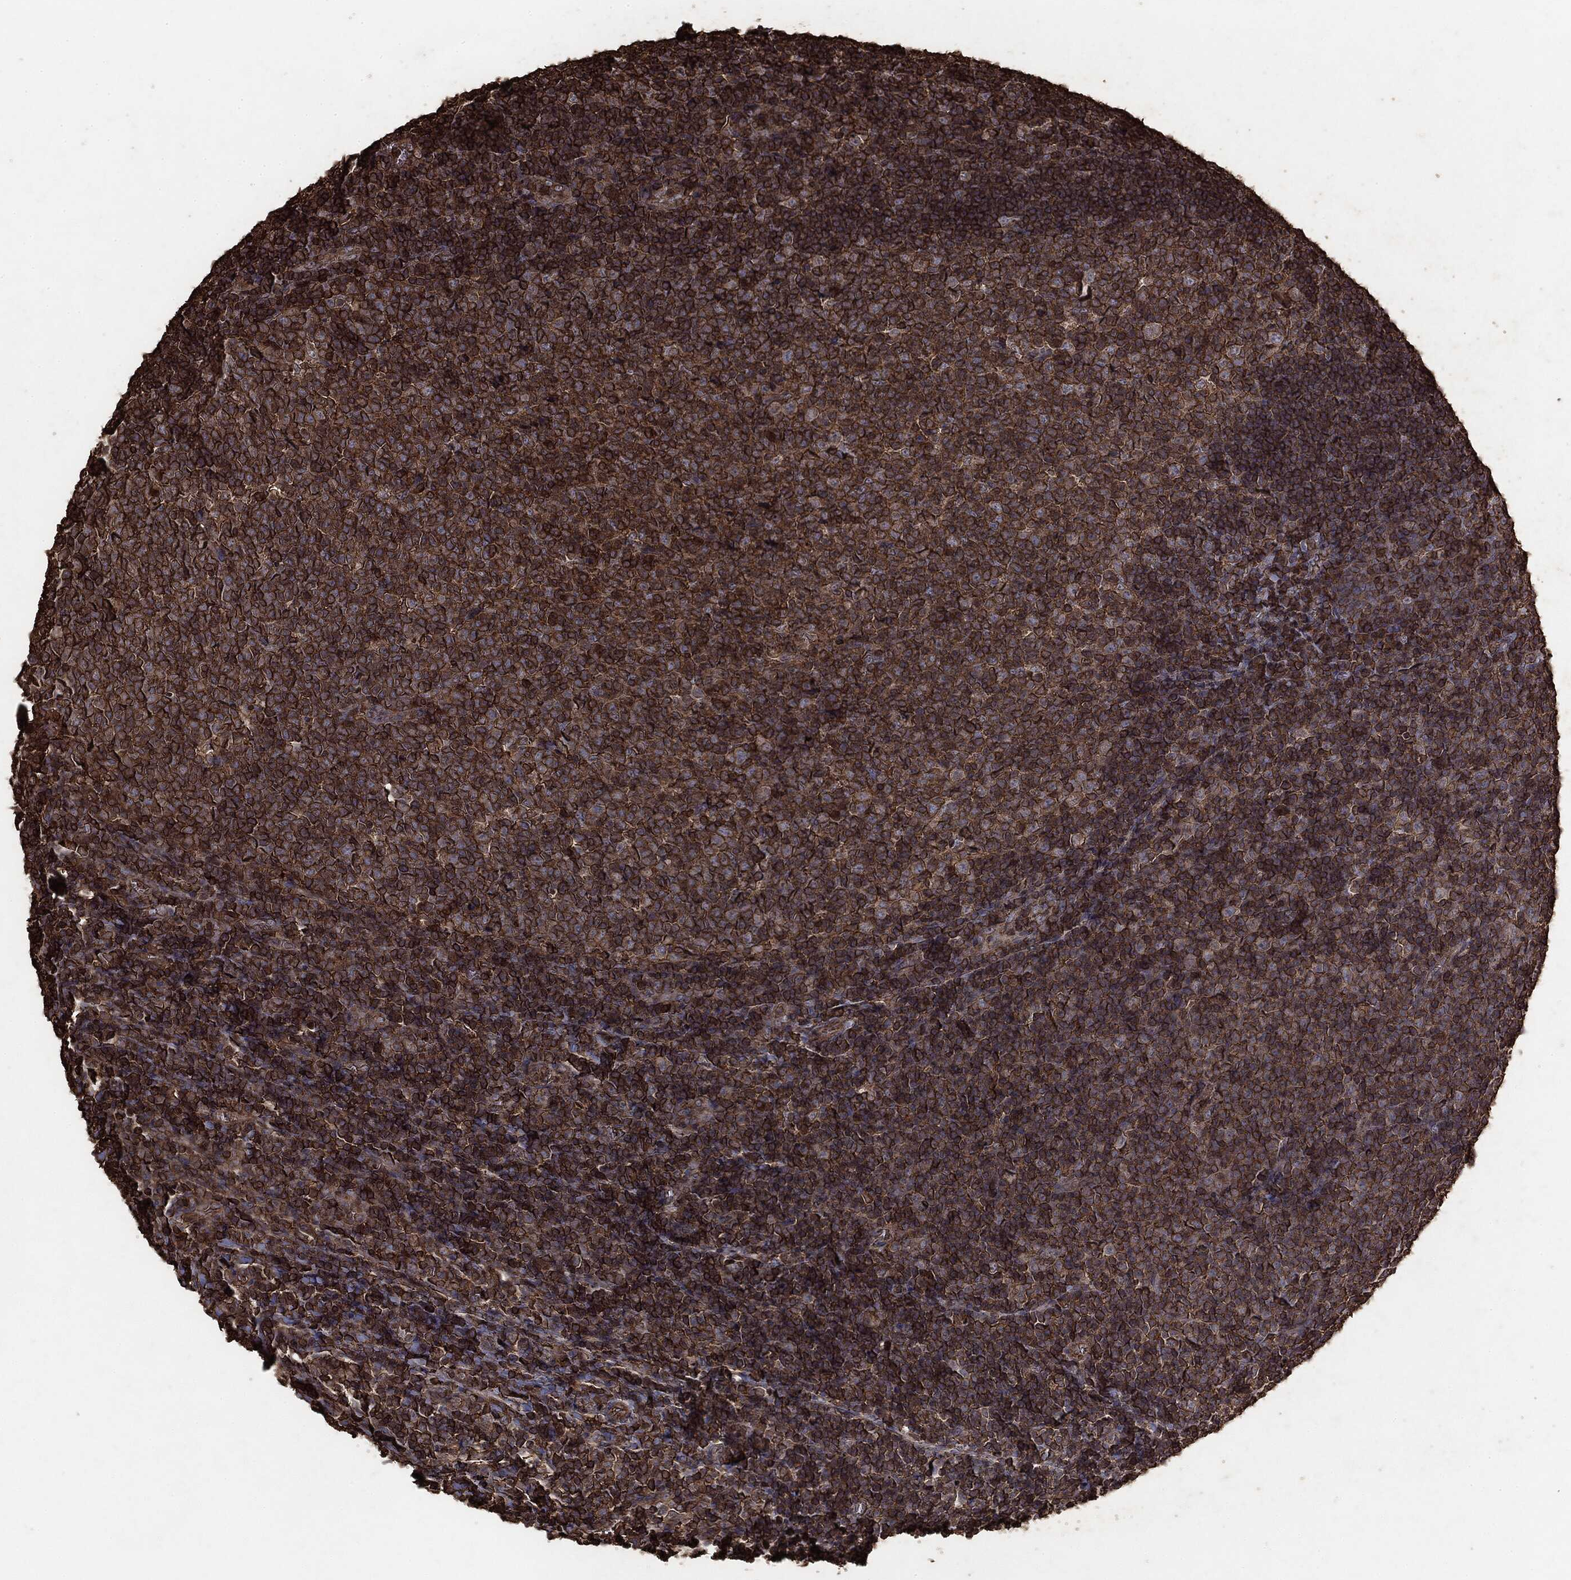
{"staining": {"intensity": "moderate", "quantity": ">75%", "location": "cytoplasmic/membranous"}, "tissue": "tonsil", "cell_type": "Germinal center cells", "image_type": "normal", "snomed": [{"axis": "morphology", "description": "Normal tissue, NOS"}, {"axis": "topography", "description": "Tonsil"}], "caption": "This photomicrograph demonstrates normal tonsil stained with IHC to label a protein in brown. The cytoplasmic/membranous of germinal center cells show moderate positivity for the protein. Nuclei are counter-stained blue.", "gene": "MTOR", "patient": {"sex": "female", "age": 5}}